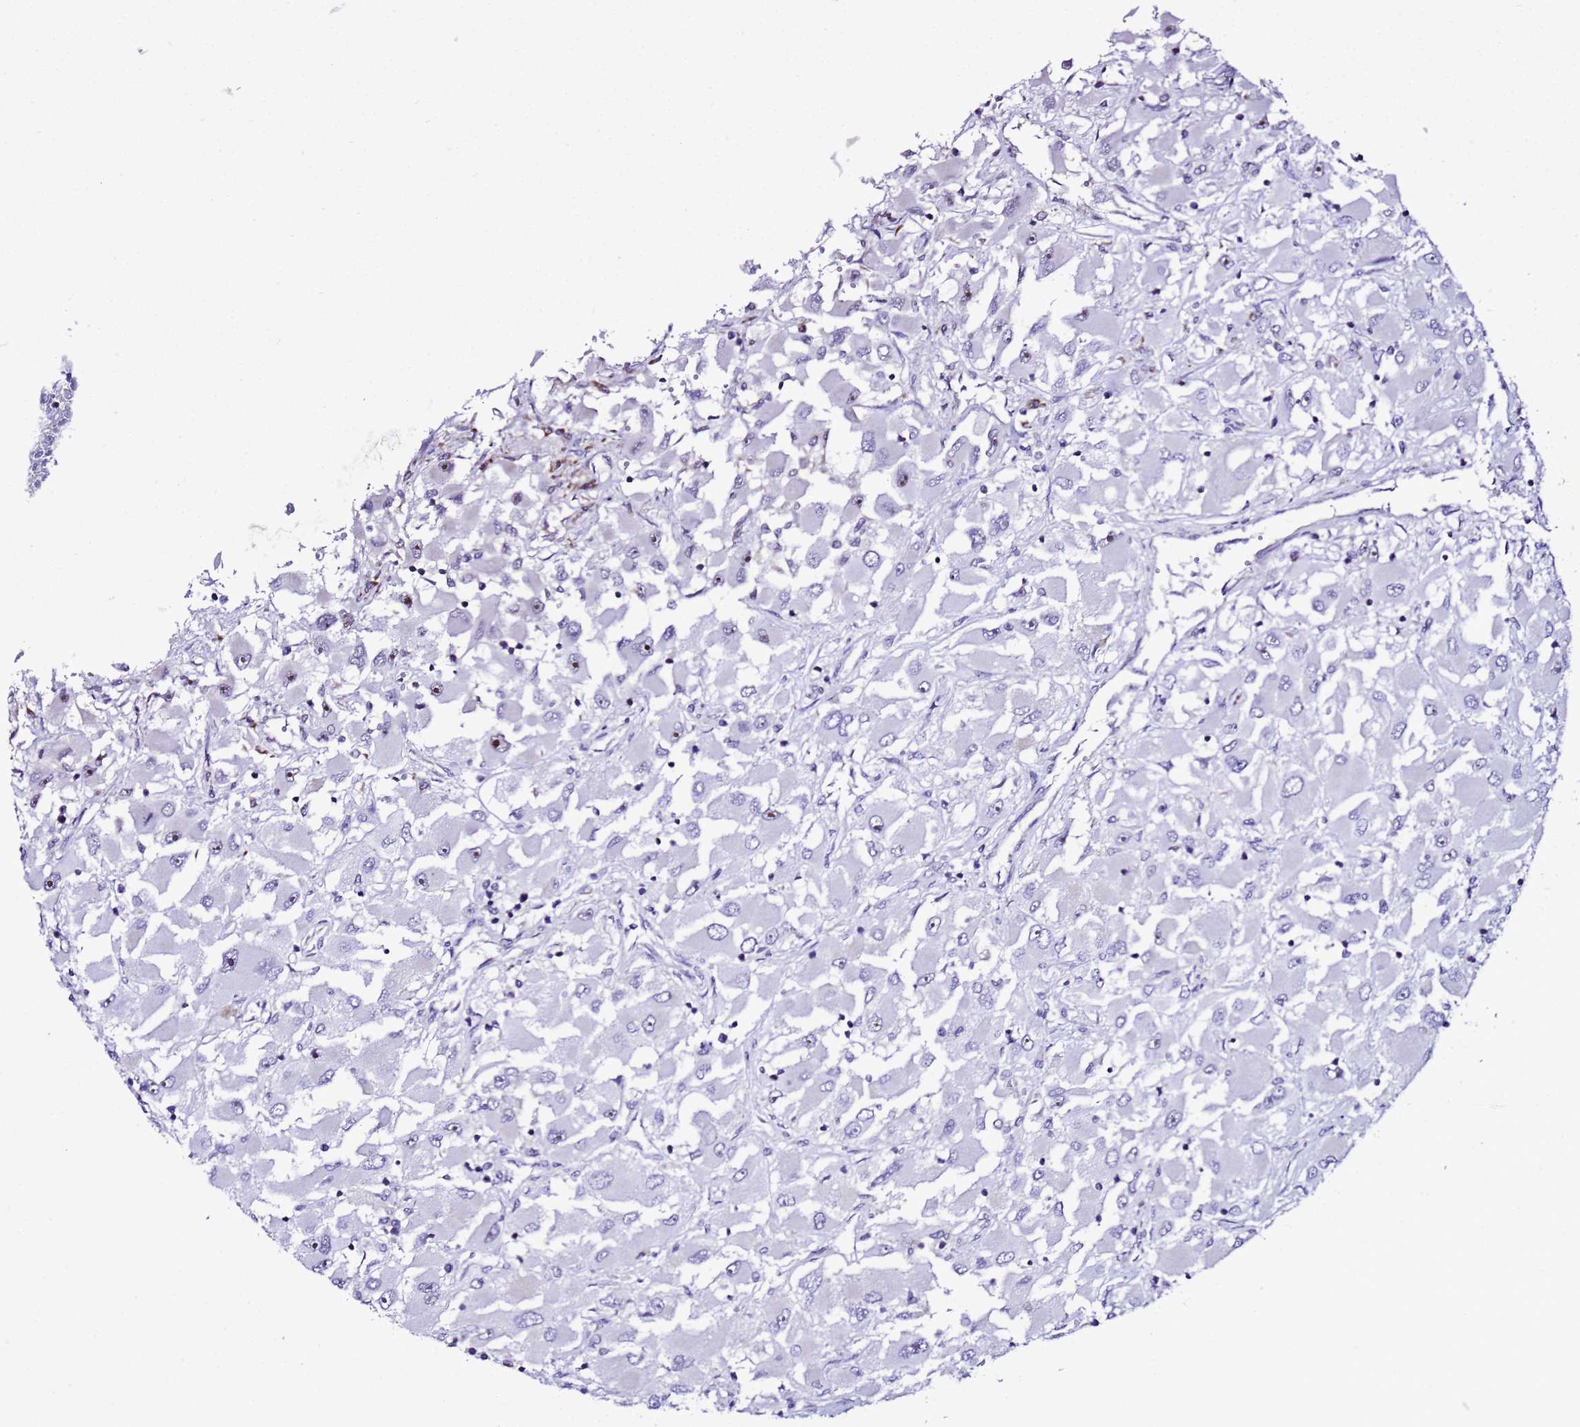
{"staining": {"intensity": "negative", "quantity": "none", "location": "none"}, "tissue": "renal cancer", "cell_type": "Tumor cells", "image_type": "cancer", "snomed": [{"axis": "morphology", "description": "Adenocarcinoma, NOS"}, {"axis": "topography", "description": "Kidney"}], "caption": "Tumor cells are negative for brown protein staining in adenocarcinoma (renal).", "gene": "DPH6", "patient": {"sex": "female", "age": 52}}